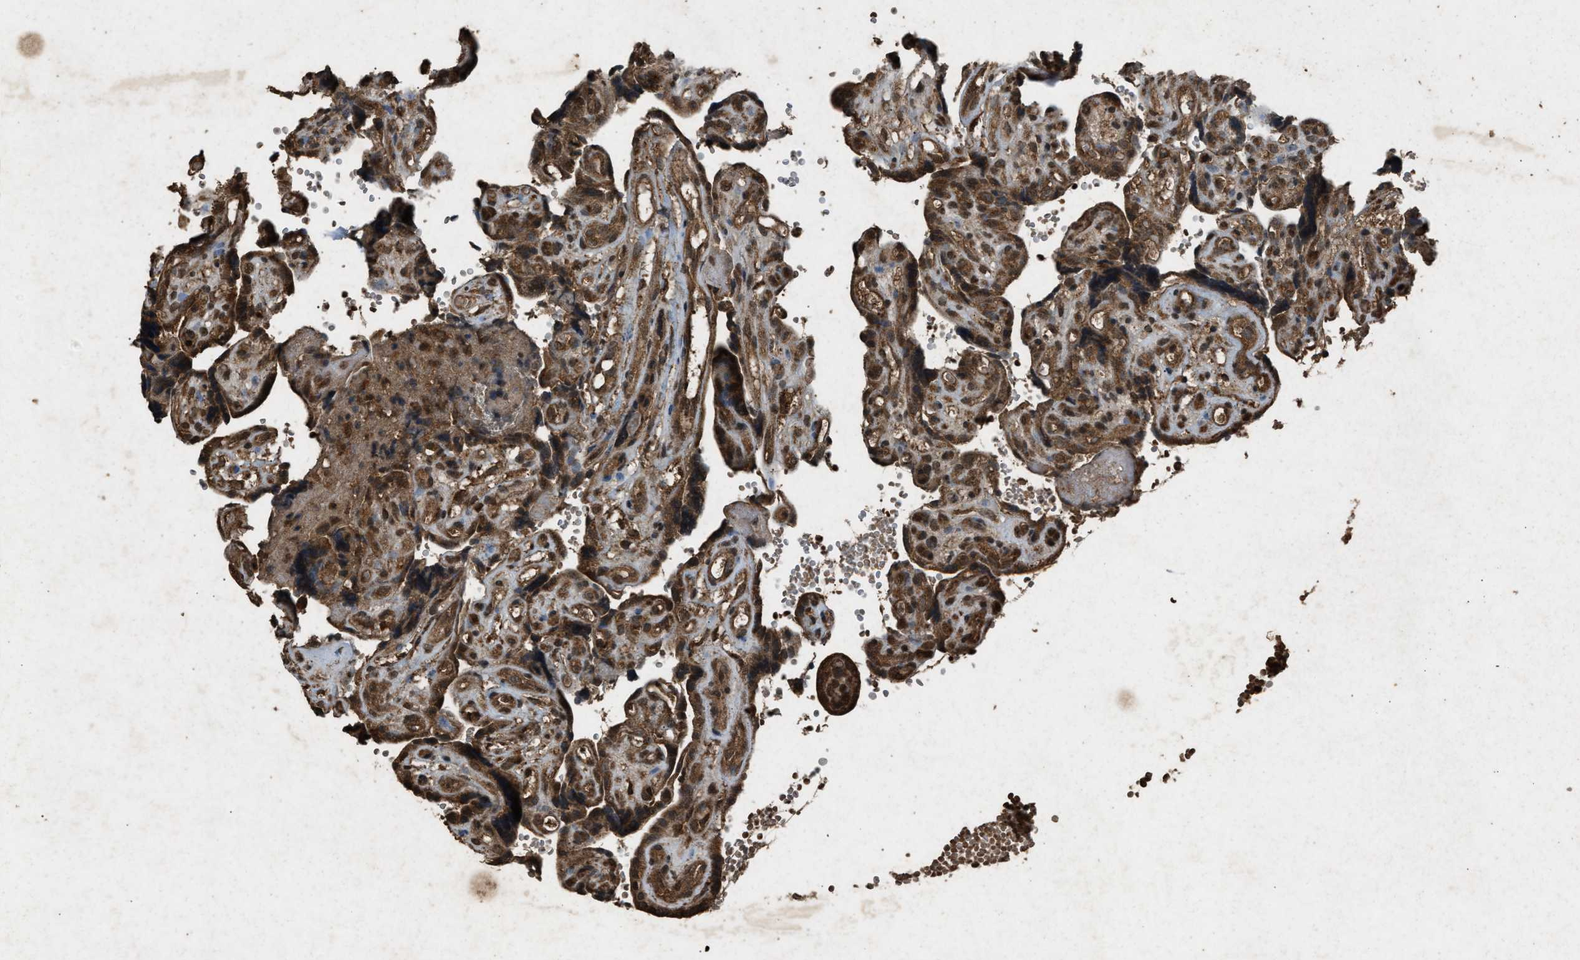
{"staining": {"intensity": "strong", "quantity": ">75%", "location": "cytoplasmic/membranous"}, "tissue": "placenta", "cell_type": "Trophoblastic cells", "image_type": "normal", "snomed": [{"axis": "morphology", "description": "Normal tissue, NOS"}, {"axis": "topography", "description": "Placenta"}], "caption": "Immunohistochemistry (IHC) of unremarkable placenta shows high levels of strong cytoplasmic/membranous staining in about >75% of trophoblastic cells.", "gene": "OAS1", "patient": {"sex": "female", "age": 30}}